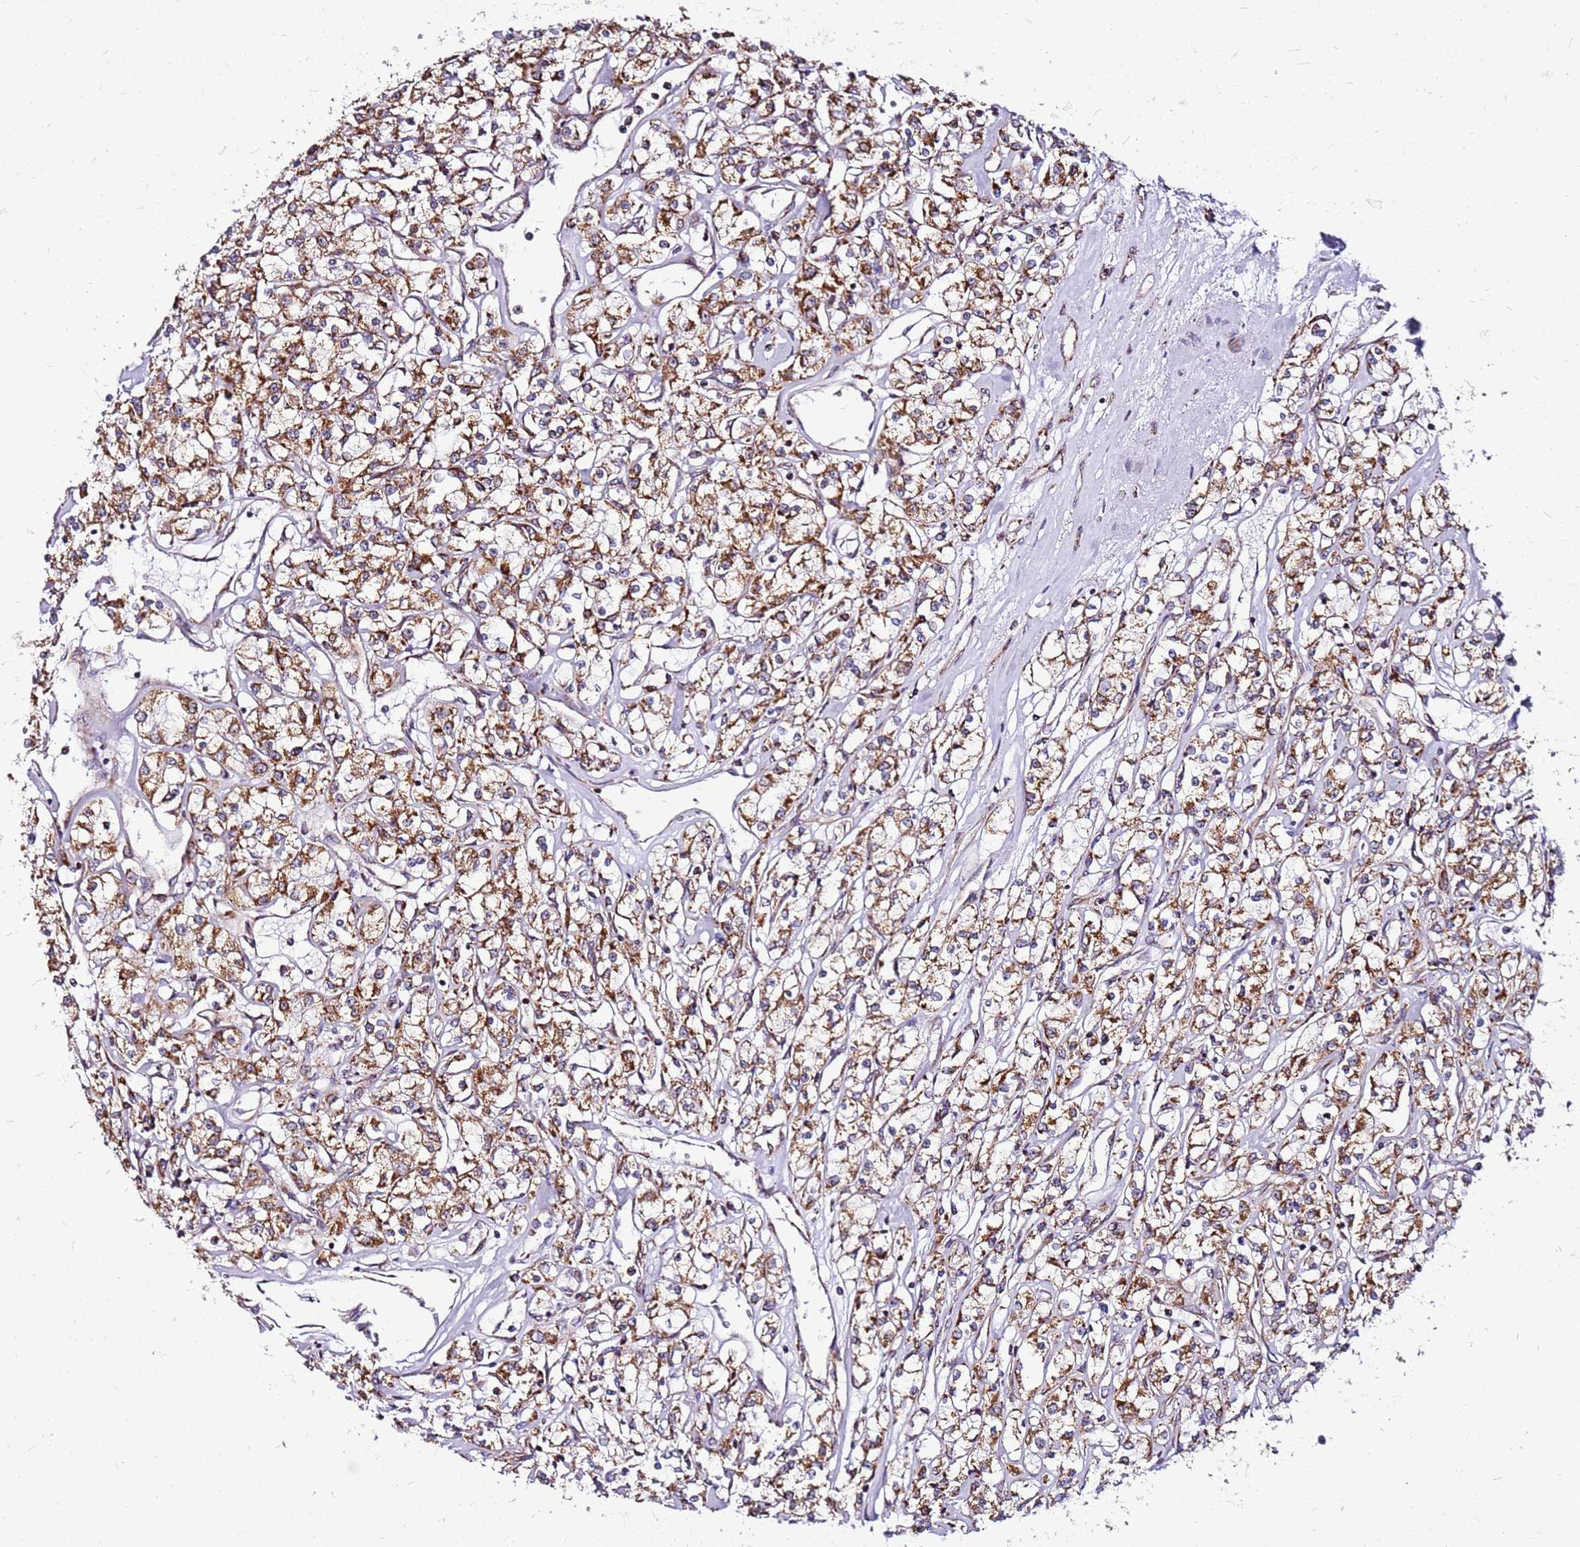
{"staining": {"intensity": "moderate", "quantity": ">75%", "location": "cytoplasmic/membranous"}, "tissue": "renal cancer", "cell_type": "Tumor cells", "image_type": "cancer", "snomed": [{"axis": "morphology", "description": "Adenocarcinoma, NOS"}, {"axis": "topography", "description": "Kidney"}], "caption": "Renal cancer (adenocarcinoma) stained with DAB (3,3'-diaminobenzidine) immunohistochemistry reveals medium levels of moderate cytoplasmic/membranous expression in about >75% of tumor cells.", "gene": "OR51T1", "patient": {"sex": "female", "age": 59}}